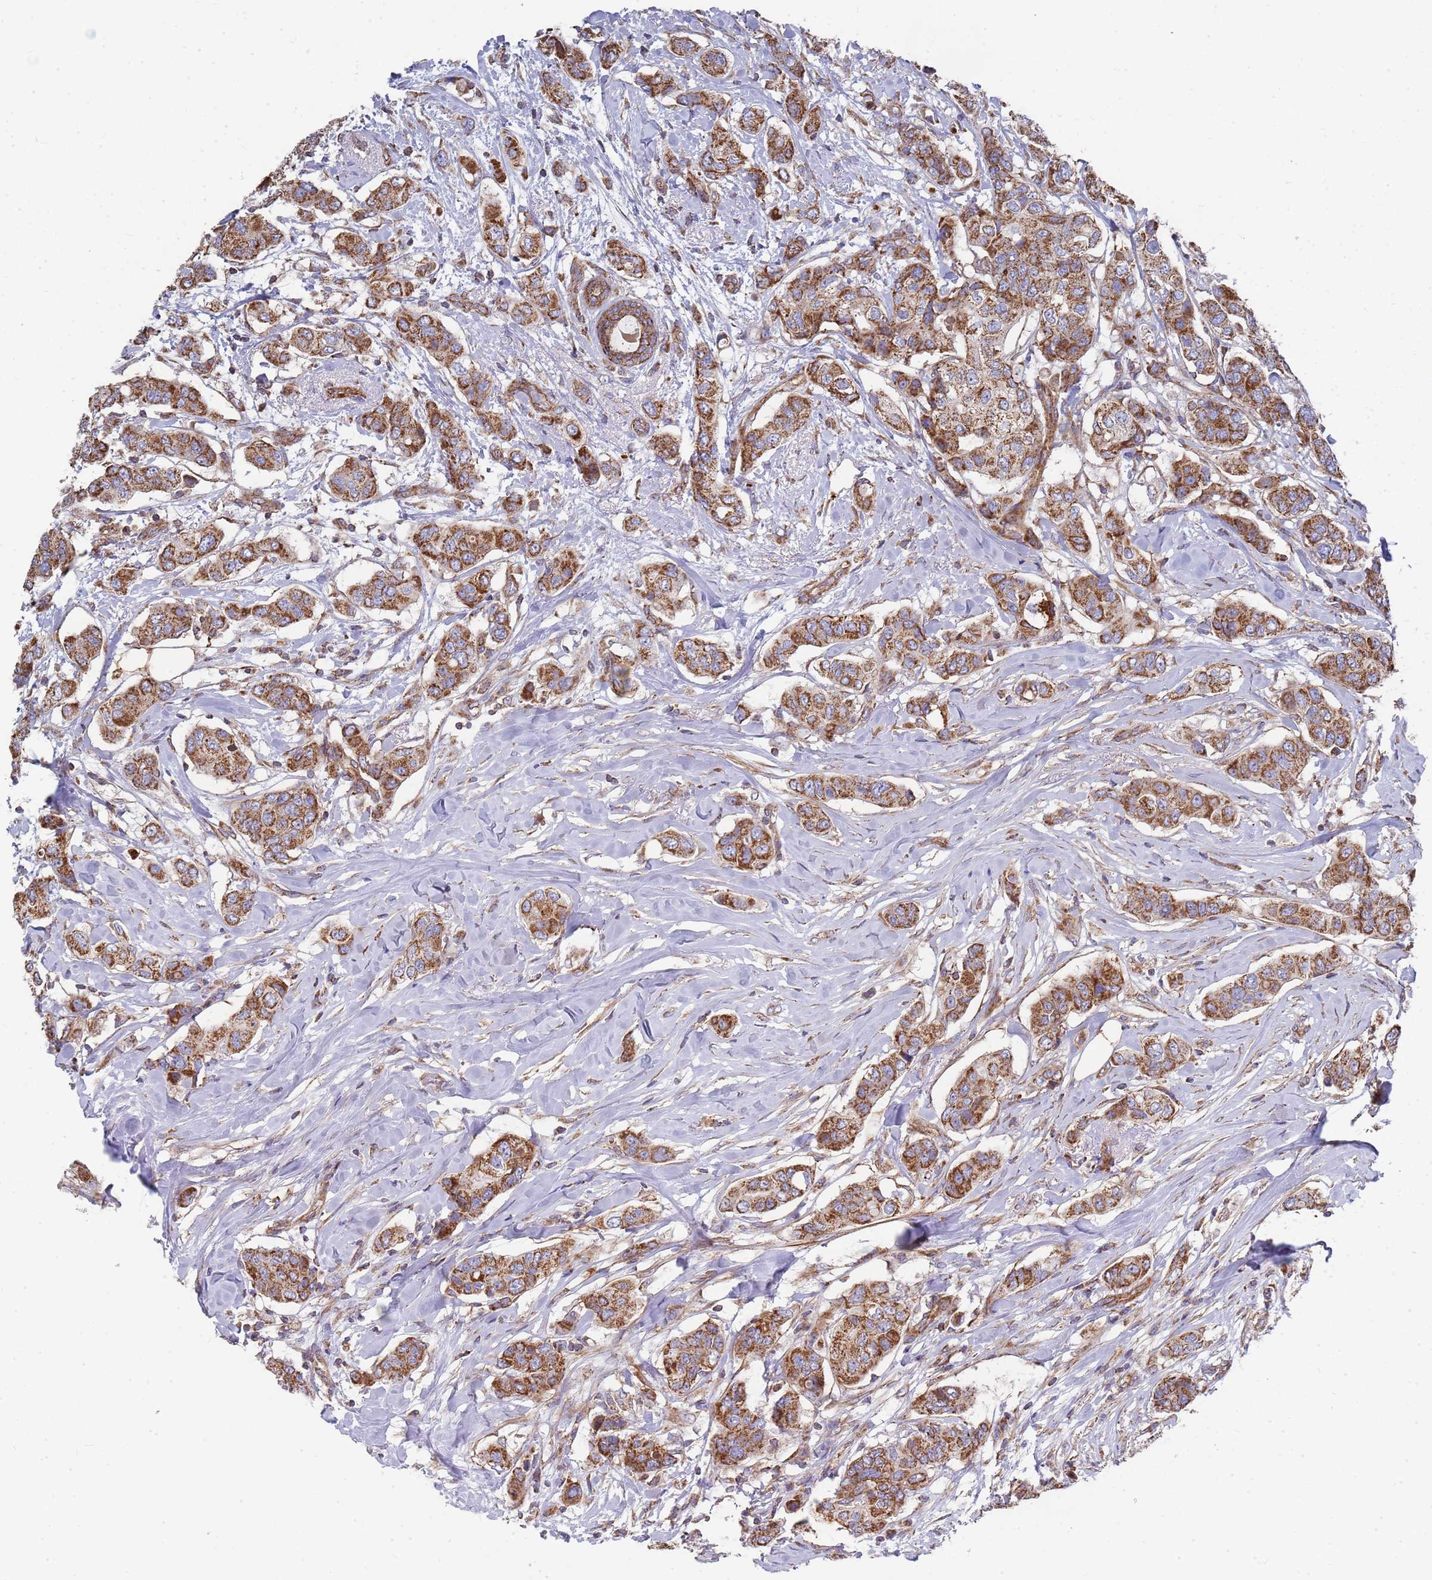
{"staining": {"intensity": "moderate", "quantity": ">75%", "location": "cytoplasmic/membranous"}, "tissue": "breast cancer", "cell_type": "Tumor cells", "image_type": "cancer", "snomed": [{"axis": "morphology", "description": "Lobular carcinoma"}, {"axis": "topography", "description": "Breast"}], "caption": "Moderate cytoplasmic/membranous expression is seen in approximately >75% of tumor cells in lobular carcinoma (breast). Nuclei are stained in blue.", "gene": "WDFY3", "patient": {"sex": "female", "age": 51}}